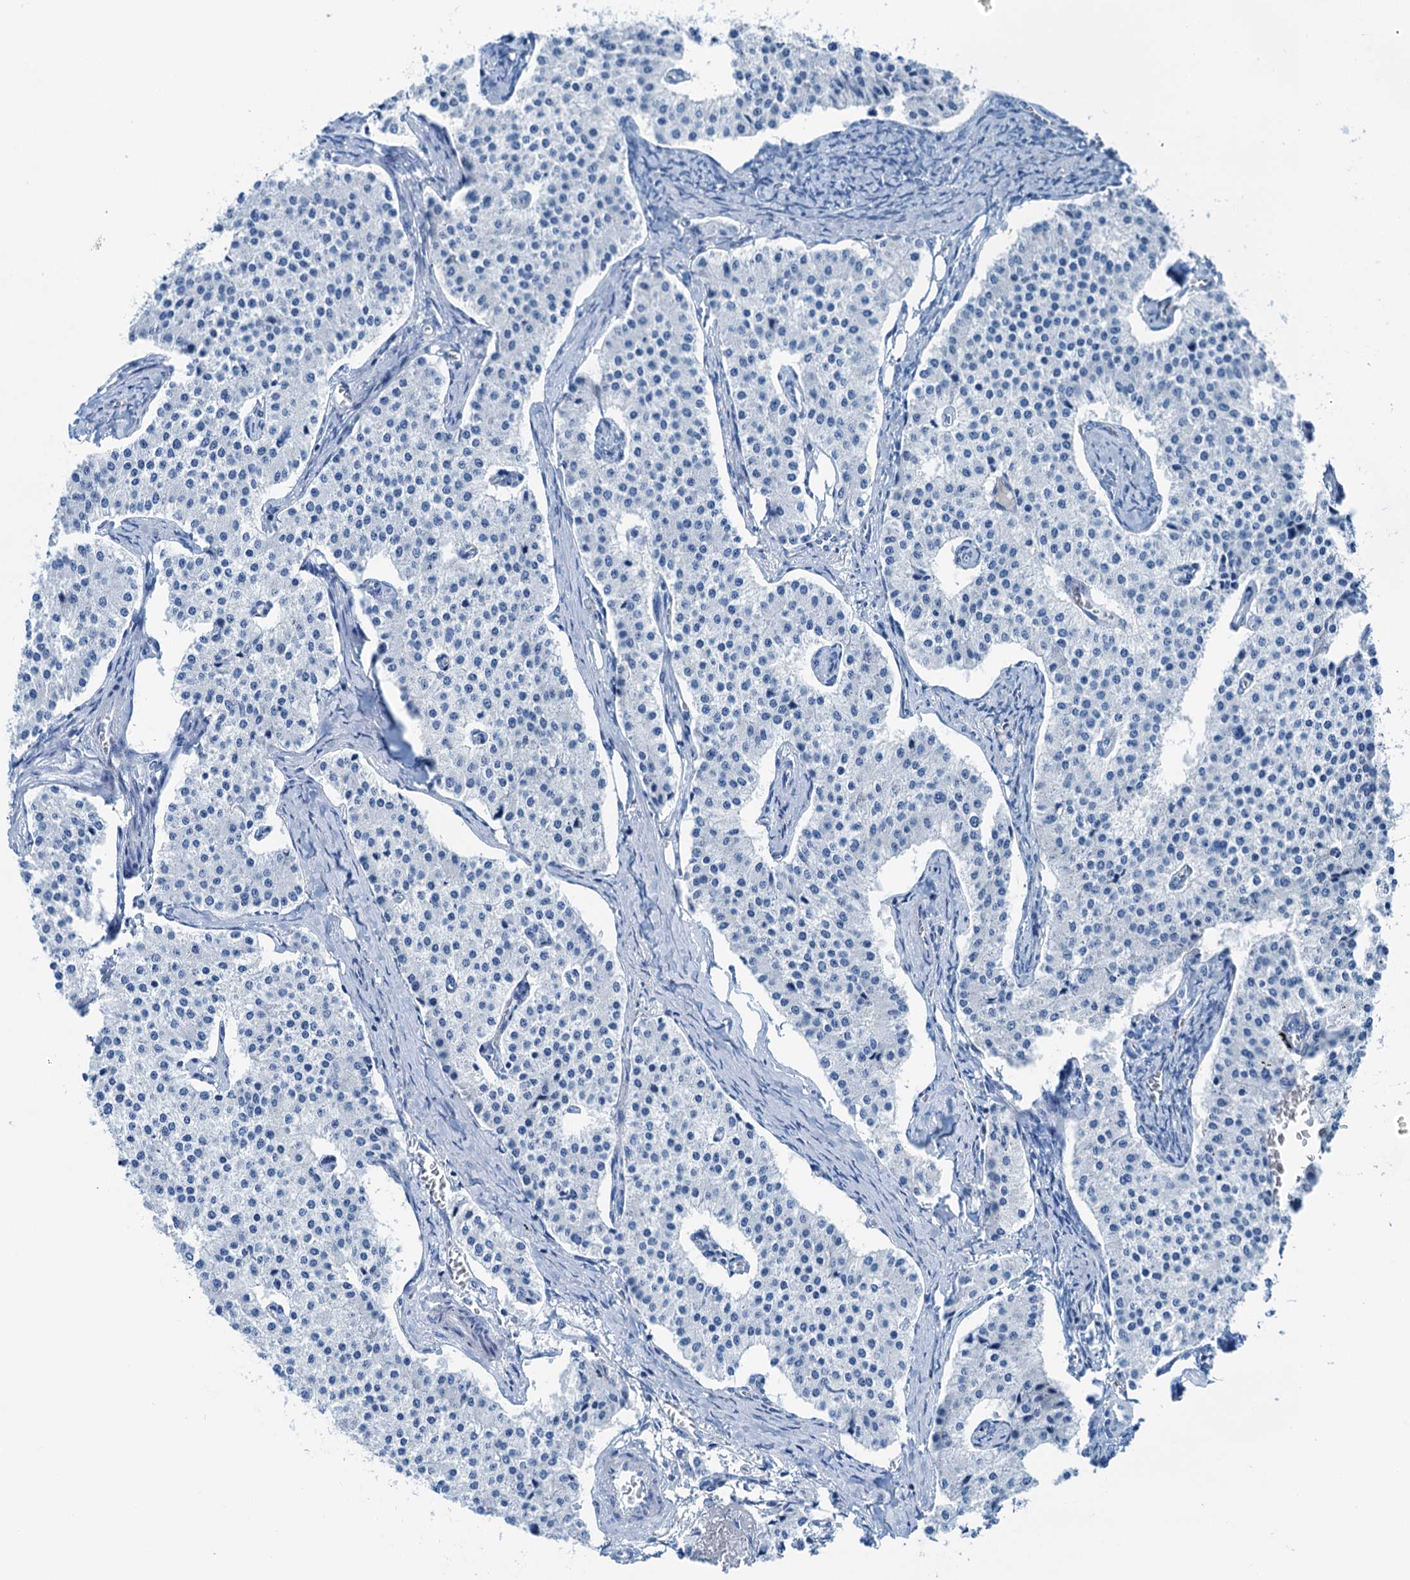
{"staining": {"intensity": "negative", "quantity": "none", "location": "none"}, "tissue": "carcinoid", "cell_type": "Tumor cells", "image_type": "cancer", "snomed": [{"axis": "morphology", "description": "Carcinoid, malignant, NOS"}, {"axis": "topography", "description": "Colon"}], "caption": "The histopathology image shows no significant expression in tumor cells of carcinoid (malignant). The staining was performed using DAB (3,3'-diaminobenzidine) to visualize the protein expression in brown, while the nuclei were stained in blue with hematoxylin (Magnification: 20x).", "gene": "KNDC1", "patient": {"sex": "female", "age": 52}}